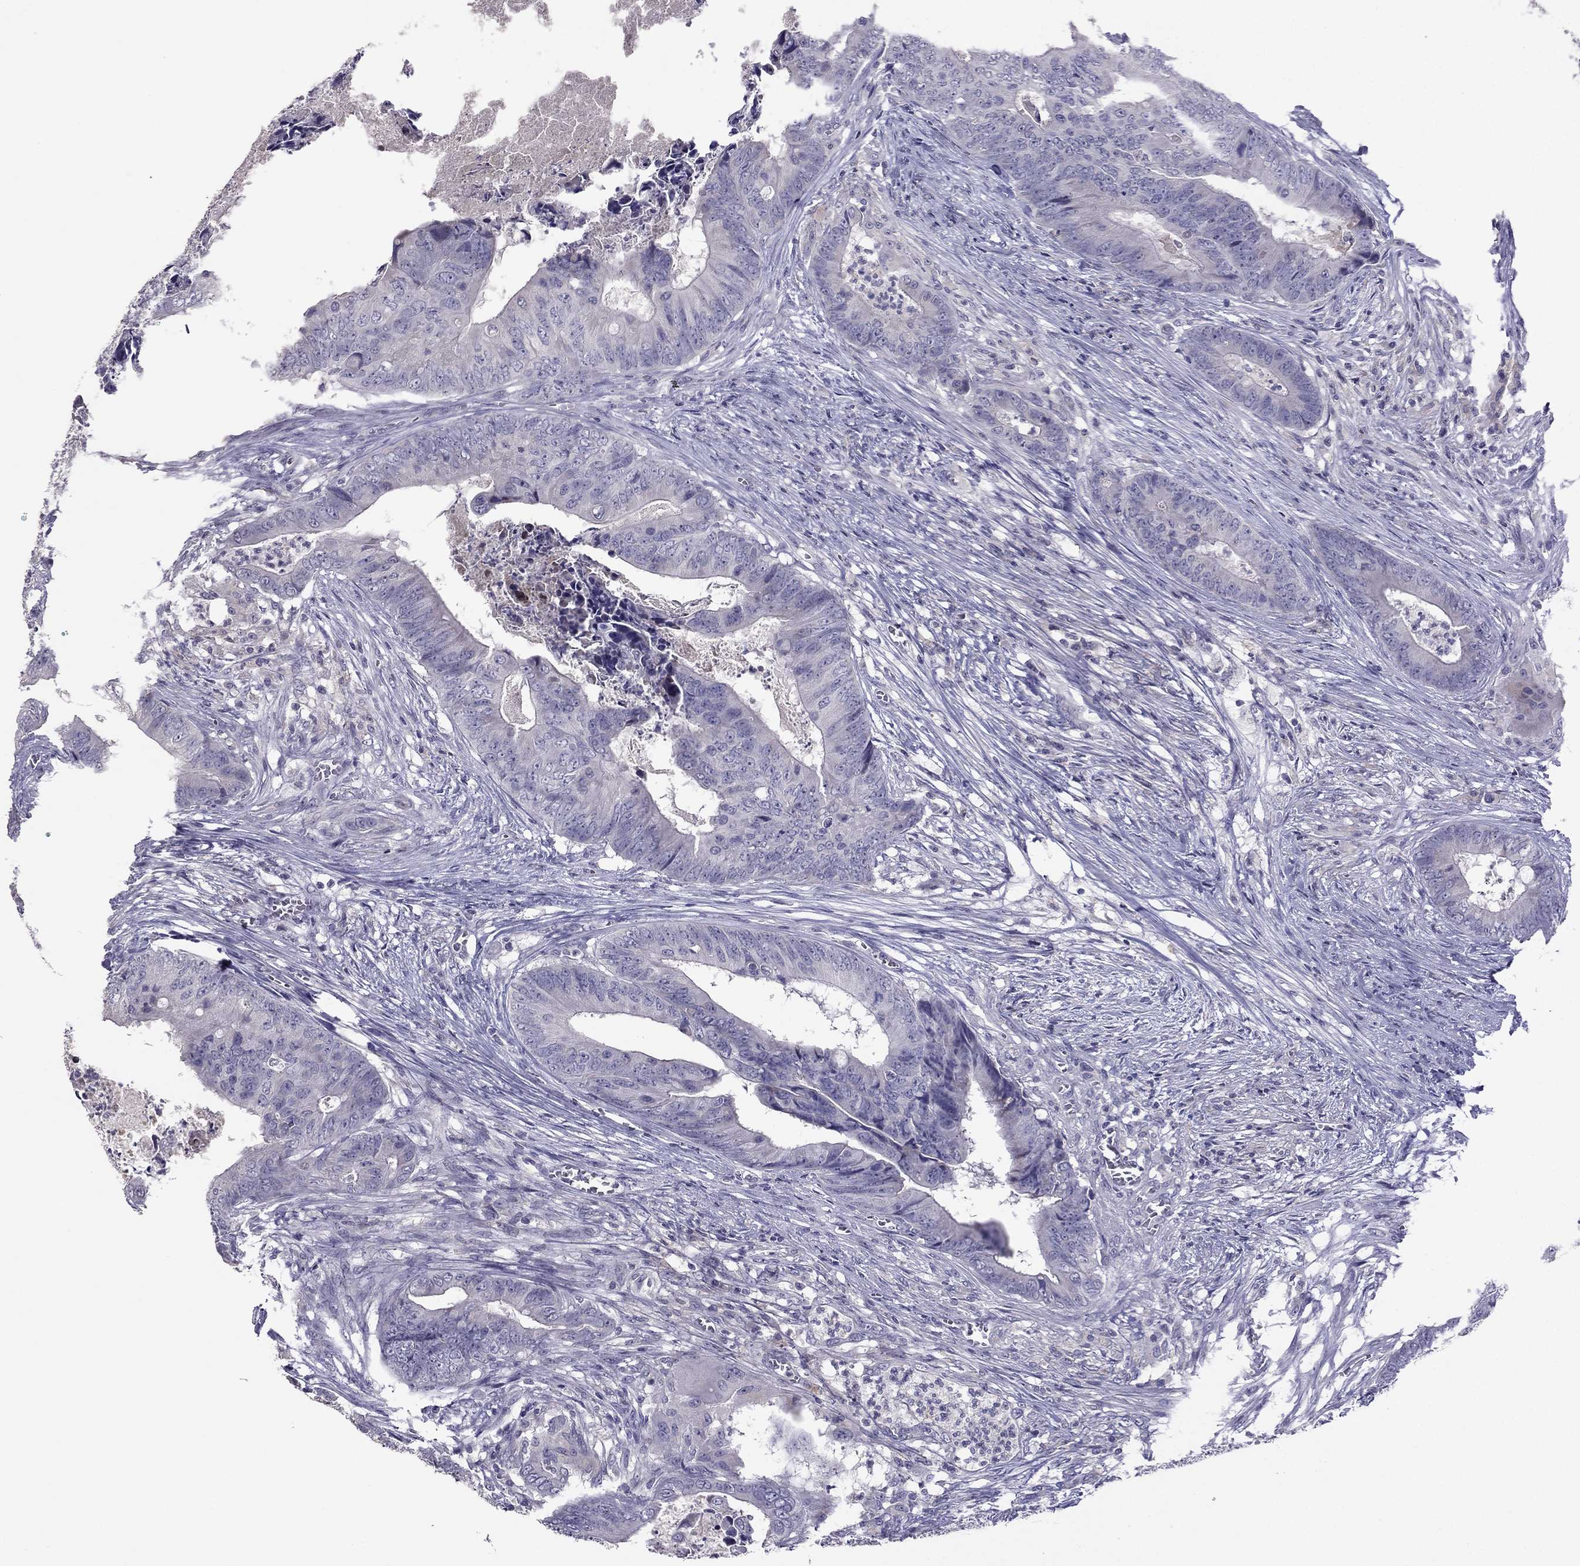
{"staining": {"intensity": "negative", "quantity": "none", "location": "none"}, "tissue": "colorectal cancer", "cell_type": "Tumor cells", "image_type": "cancer", "snomed": [{"axis": "morphology", "description": "Adenocarcinoma, NOS"}, {"axis": "topography", "description": "Colon"}], "caption": "Colorectal cancer (adenocarcinoma) stained for a protein using IHC shows no staining tumor cells.", "gene": "RGS8", "patient": {"sex": "male", "age": 84}}